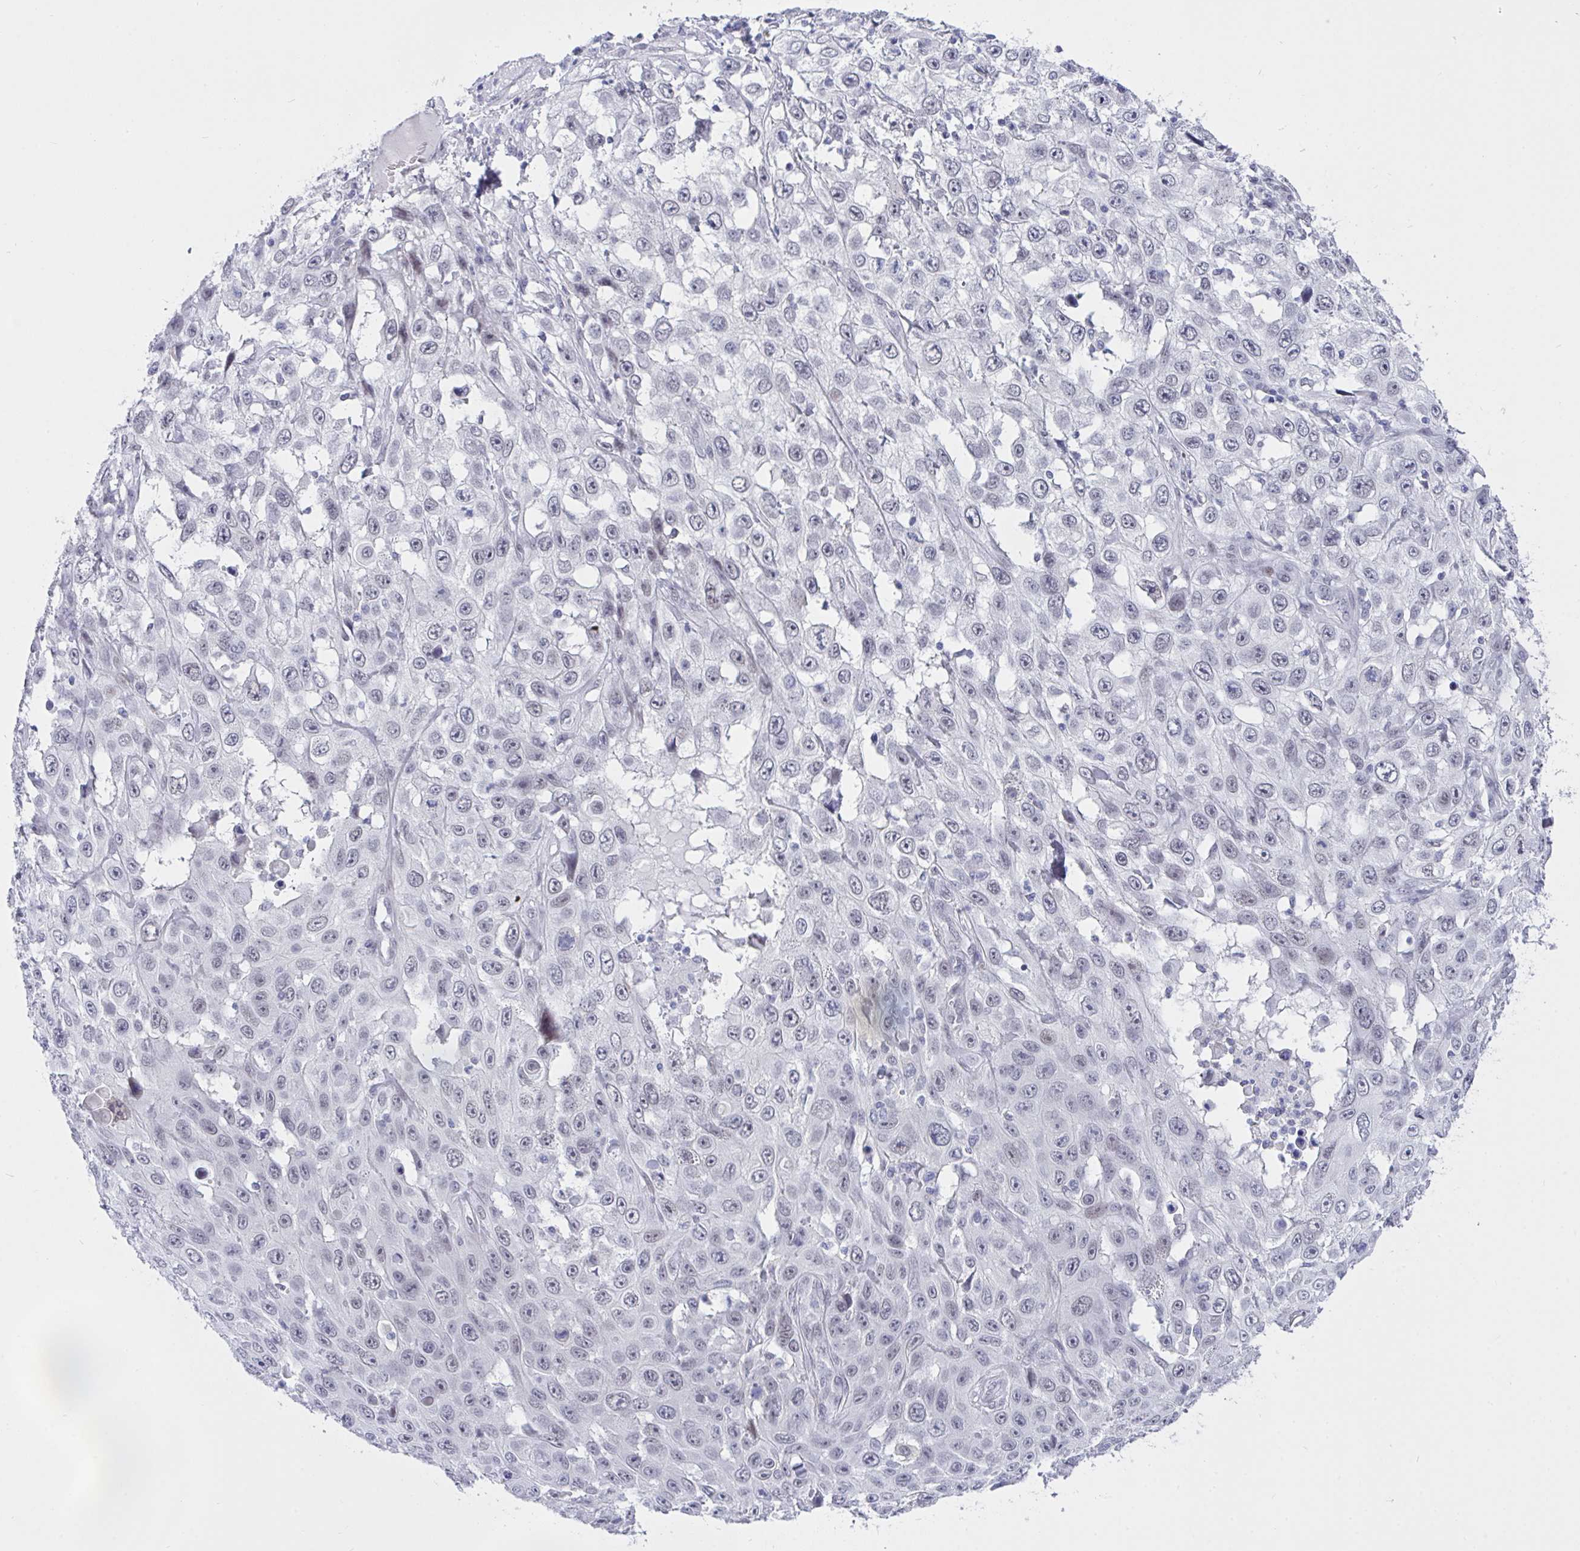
{"staining": {"intensity": "negative", "quantity": "none", "location": "none"}, "tissue": "skin cancer", "cell_type": "Tumor cells", "image_type": "cancer", "snomed": [{"axis": "morphology", "description": "Squamous cell carcinoma, NOS"}, {"axis": "topography", "description": "Skin"}], "caption": "Squamous cell carcinoma (skin) stained for a protein using immunohistochemistry shows no staining tumor cells.", "gene": "FBXL22", "patient": {"sex": "male", "age": 82}}